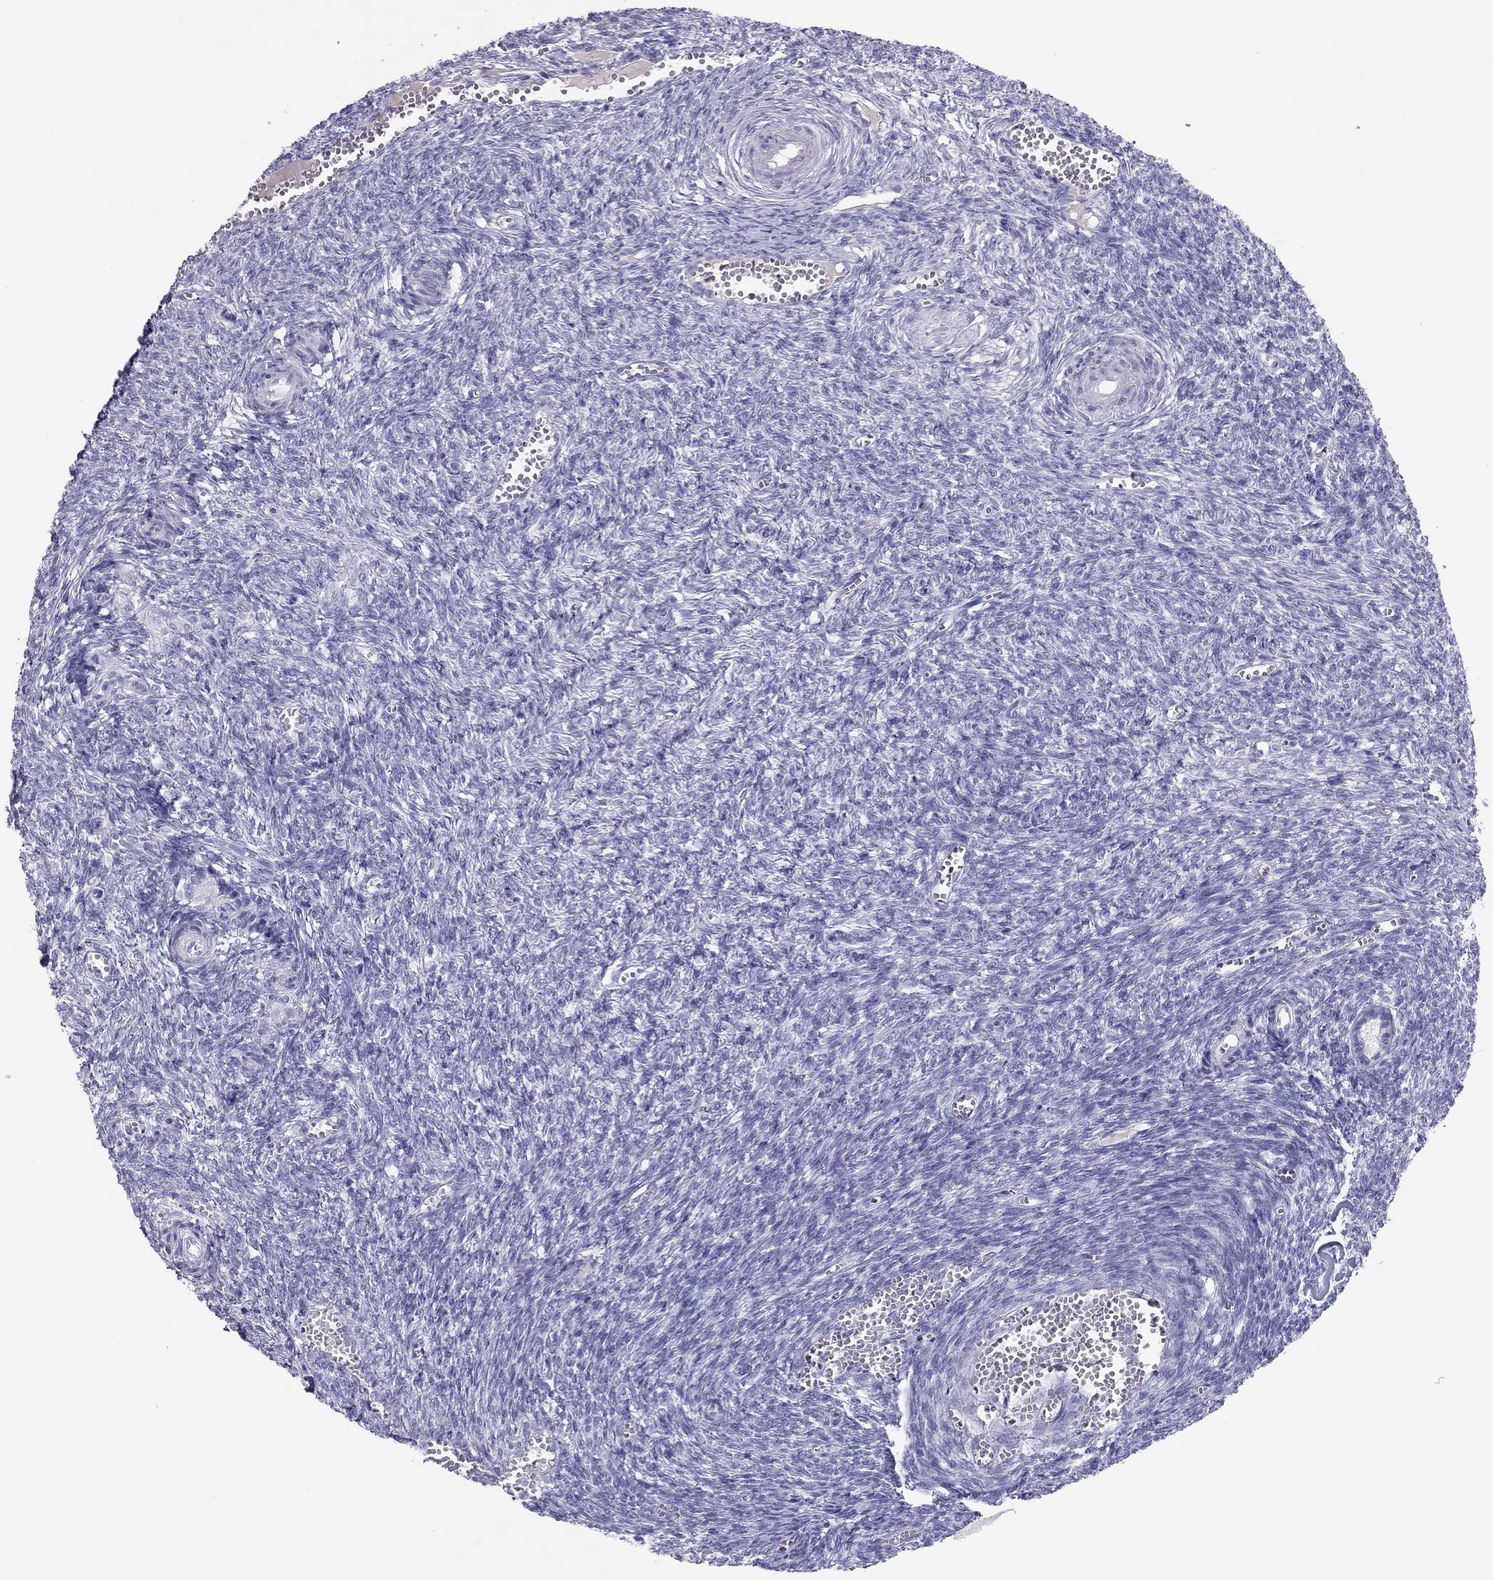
{"staining": {"intensity": "negative", "quantity": "none", "location": "none"}, "tissue": "ovary", "cell_type": "Follicle cells", "image_type": "normal", "snomed": [{"axis": "morphology", "description": "Normal tissue, NOS"}, {"axis": "topography", "description": "Ovary"}], "caption": "An image of ovary stained for a protein reveals no brown staining in follicle cells. (Stains: DAB immunohistochemistry (IHC) with hematoxylin counter stain, Microscopy: brightfield microscopy at high magnification).", "gene": "KLRG1", "patient": {"sex": "female", "age": 43}}